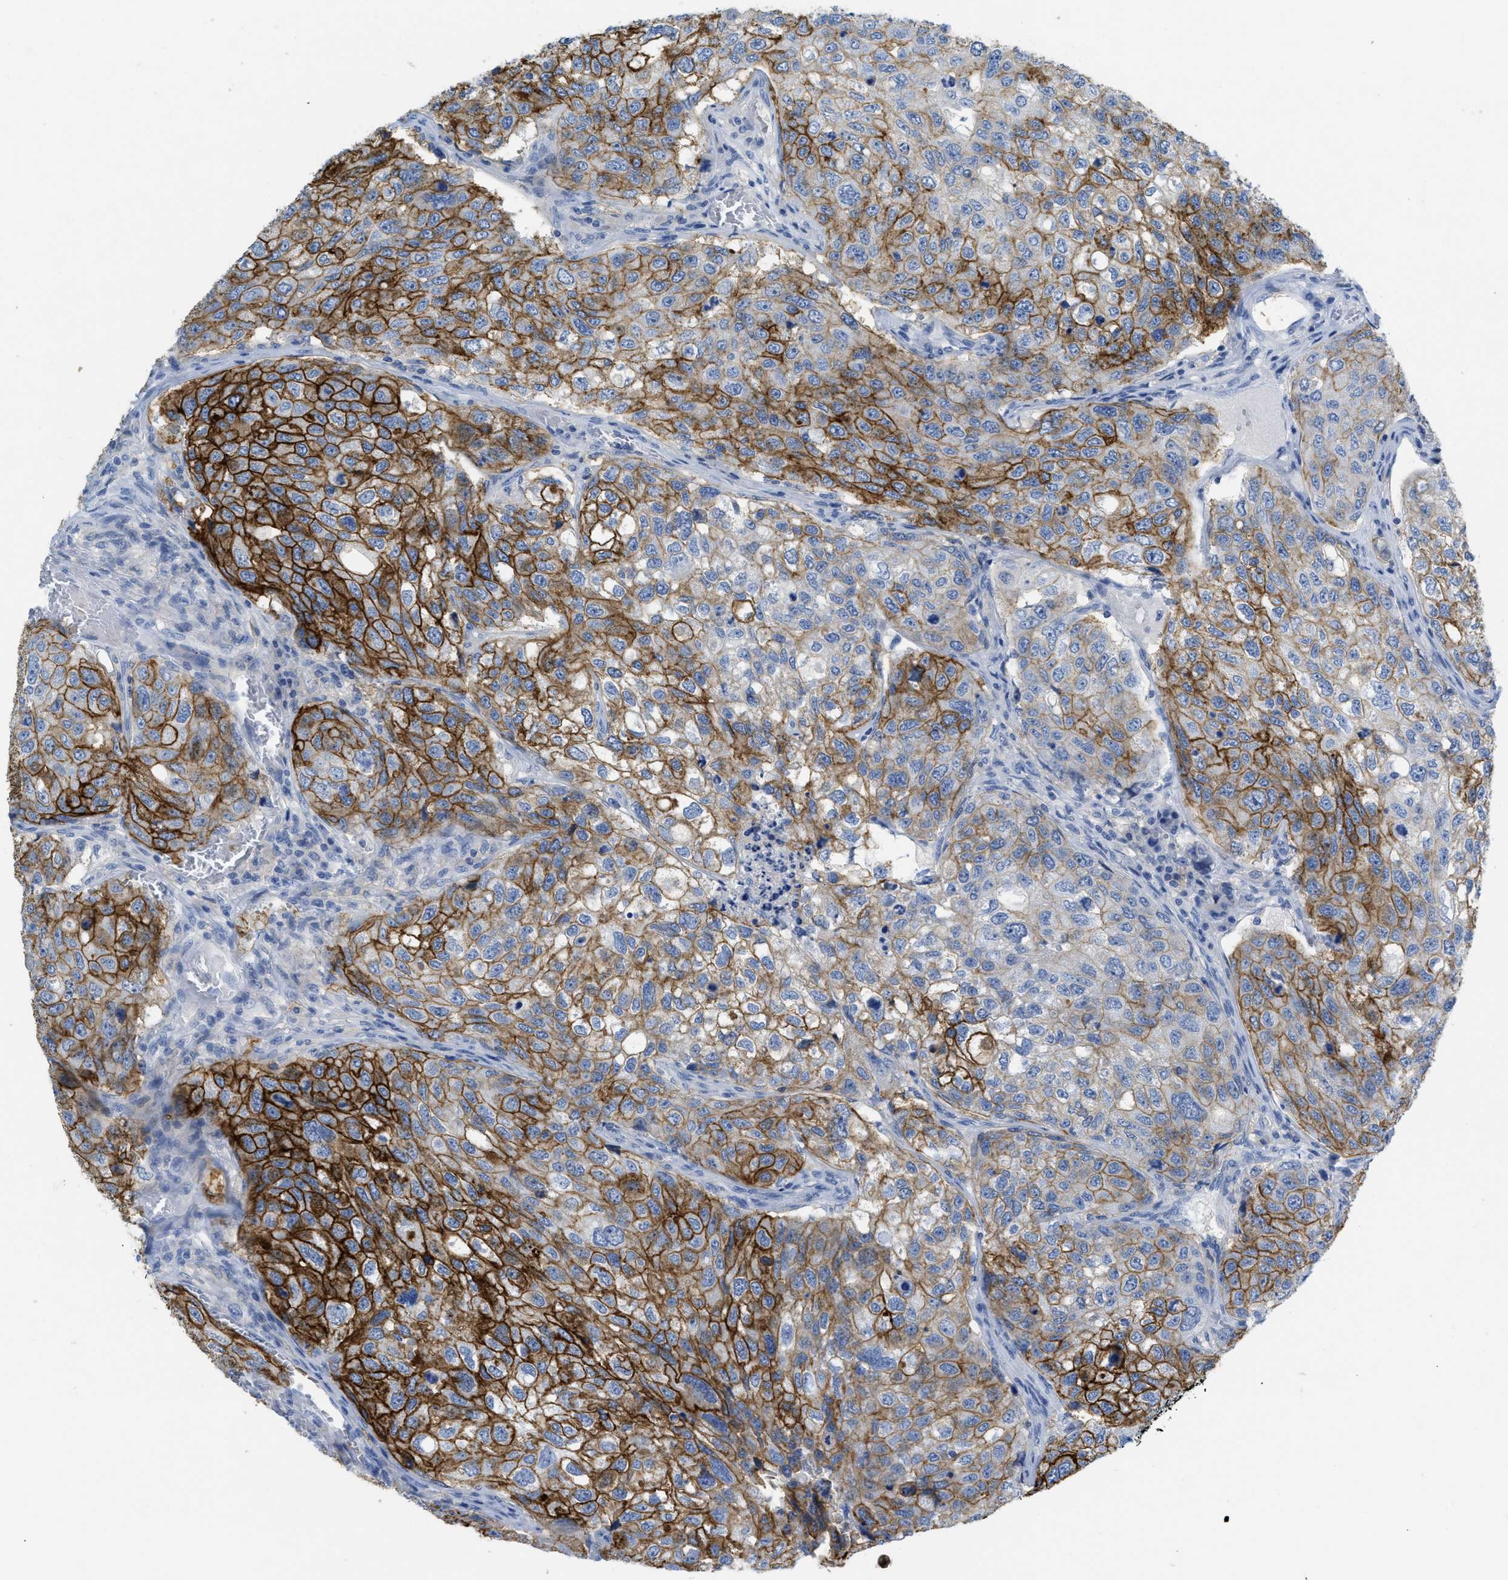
{"staining": {"intensity": "strong", "quantity": ">75%", "location": "cytoplasmic/membranous"}, "tissue": "urothelial cancer", "cell_type": "Tumor cells", "image_type": "cancer", "snomed": [{"axis": "morphology", "description": "Urothelial carcinoma, High grade"}, {"axis": "topography", "description": "Lymph node"}, {"axis": "topography", "description": "Urinary bladder"}], "caption": "The immunohistochemical stain labels strong cytoplasmic/membranous staining in tumor cells of high-grade urothelial carcinoma tissue.", "gene": "CNNM4", "patient": {"sex": "male", "age": 51}}